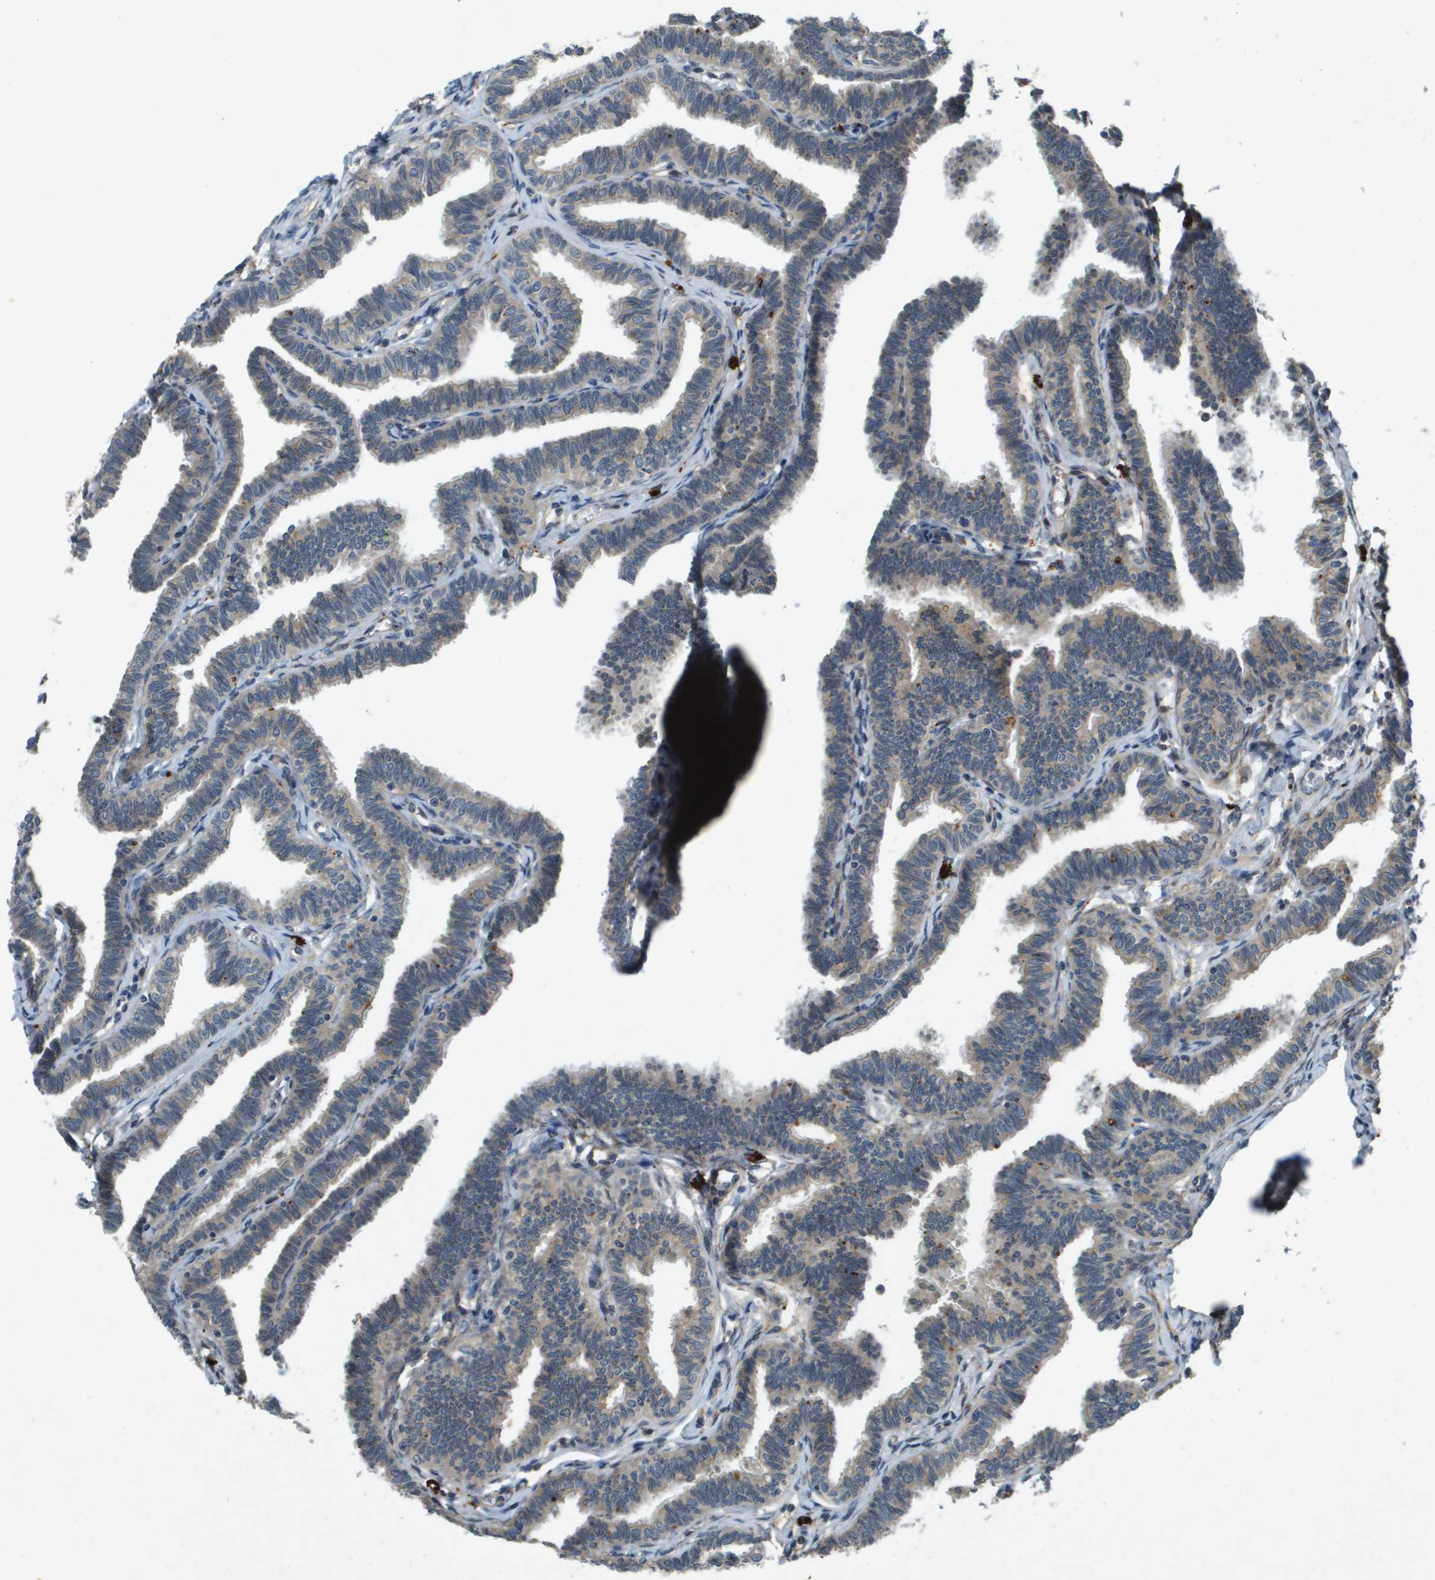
{"staining": {"intensity": "moderate", "quantity": "25%-75%", "location": "cytoplasmic/membranous"}, "tissue": "fallopian tube", "cell_type": "Glandular cells", "image_type": "normal", "snomed": [{"axis": "morphology", "description": "Normal tissue, NOS"}, {"axis": "topography", "description": "Fallopian tube"}, {"axis": "topography", "description": "Ovary"}], "caption": "Moderate cytoplasmic/membranous expression for a protein is present in about 25%-75% of glandular cells of unremarkable fallopian tube using immunohistochemistry (IHC).", "gene": "PGAP3", "patient": {"sex": "female", "age": 23}}